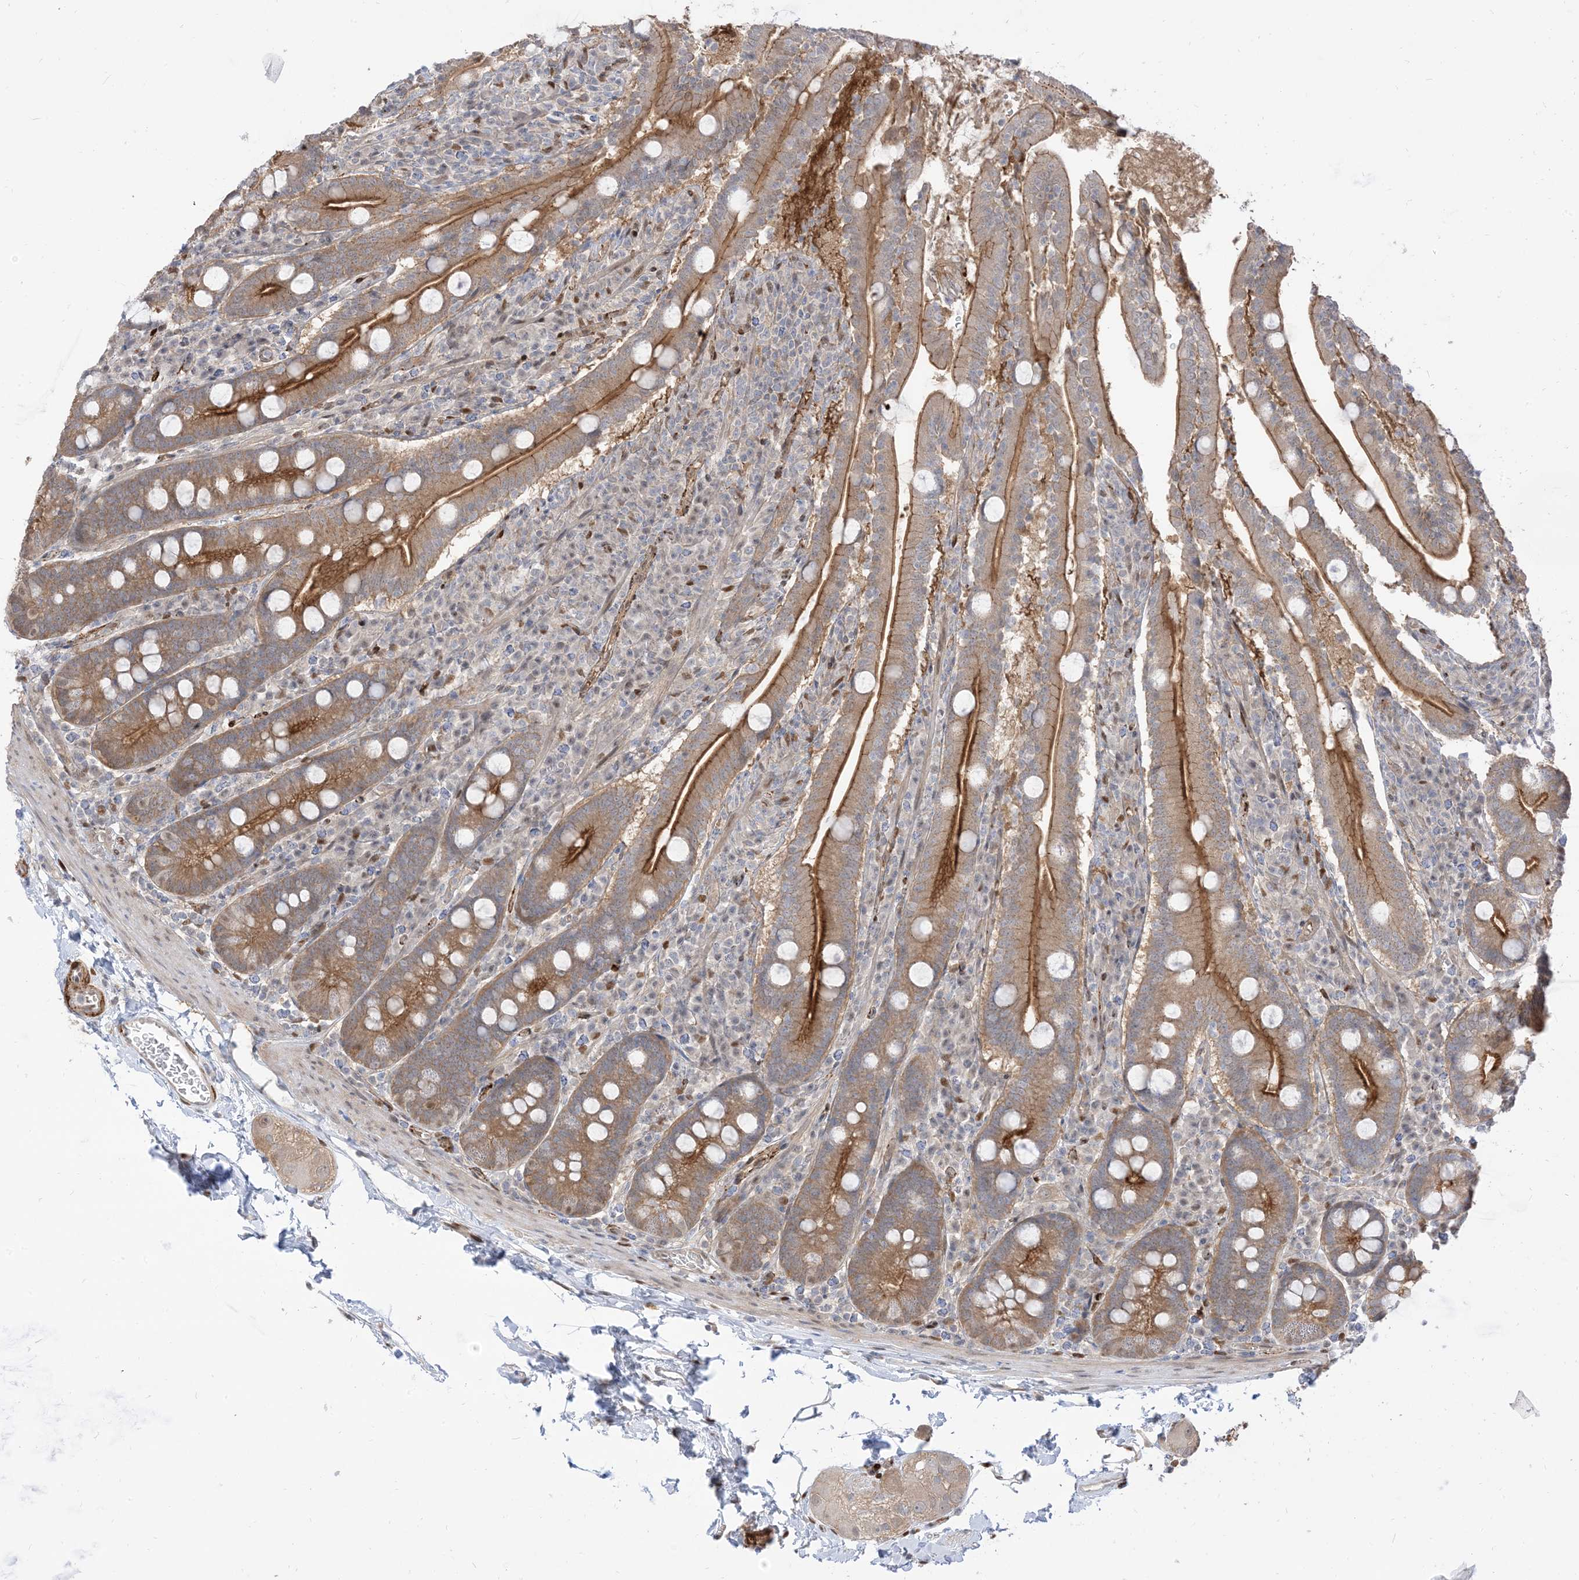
{"staining": {"intensity": "moderate", "quantity": ">75%", "location": "cytoplasmic/membranous"}, "tissue": "duodenum", "cell_type": "Glandular cells", "image_type": "normal", "snomed": [{"axis": "morphology", "description": "Normal tissue, NOS"}, {"axis": "topography", "description": "Duodenum"}], "caption": "IHC photomicrograph of benign human duodenum stained for a protein (brown), which demonstrates medium levels of moderate cytoplasmic/membranous expression in approximately >75% of glandular cells.", "gene": "RIN1", "patient": {"sex": "male", "age": 35}}